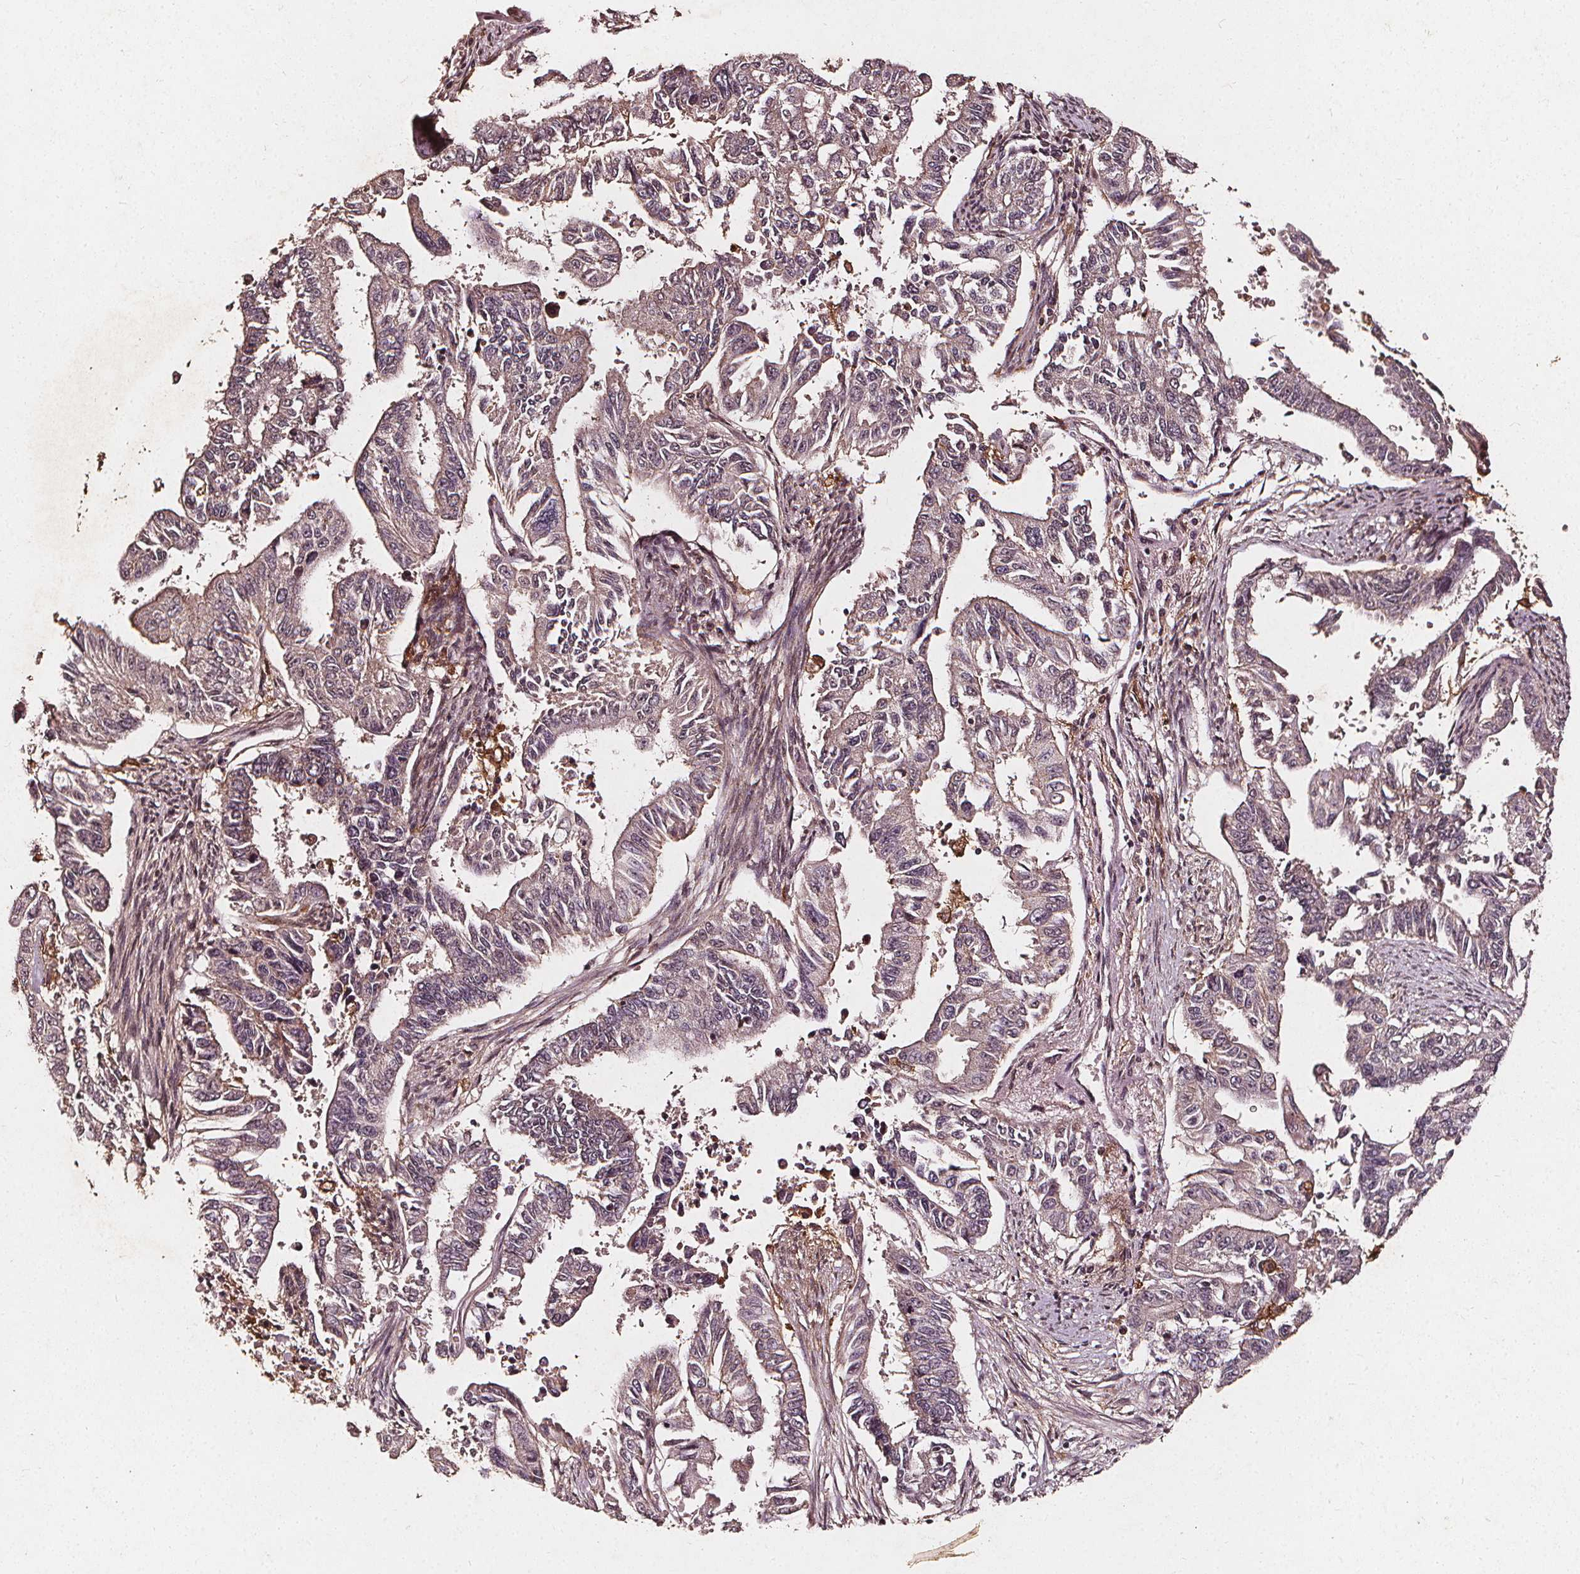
{"staining": {"intensity": "weak", "quantity": "<25%", "location": "cytoplasmic/membranous"}, "tissue": "endometrial cancer", "cell_type": "Tumor cells", "image_type": "cancer", "snomed": [{"axis": "morphology", "description": "Adenocarcinoma, NOS"}, {"axis": "topography", "description": "Uterus"}], "caption": "Tumor cells are negative for brown protein staining in endometrial cancer.", "gene": "ABCA1", "patient": {"sex": "female", "age": 59}}